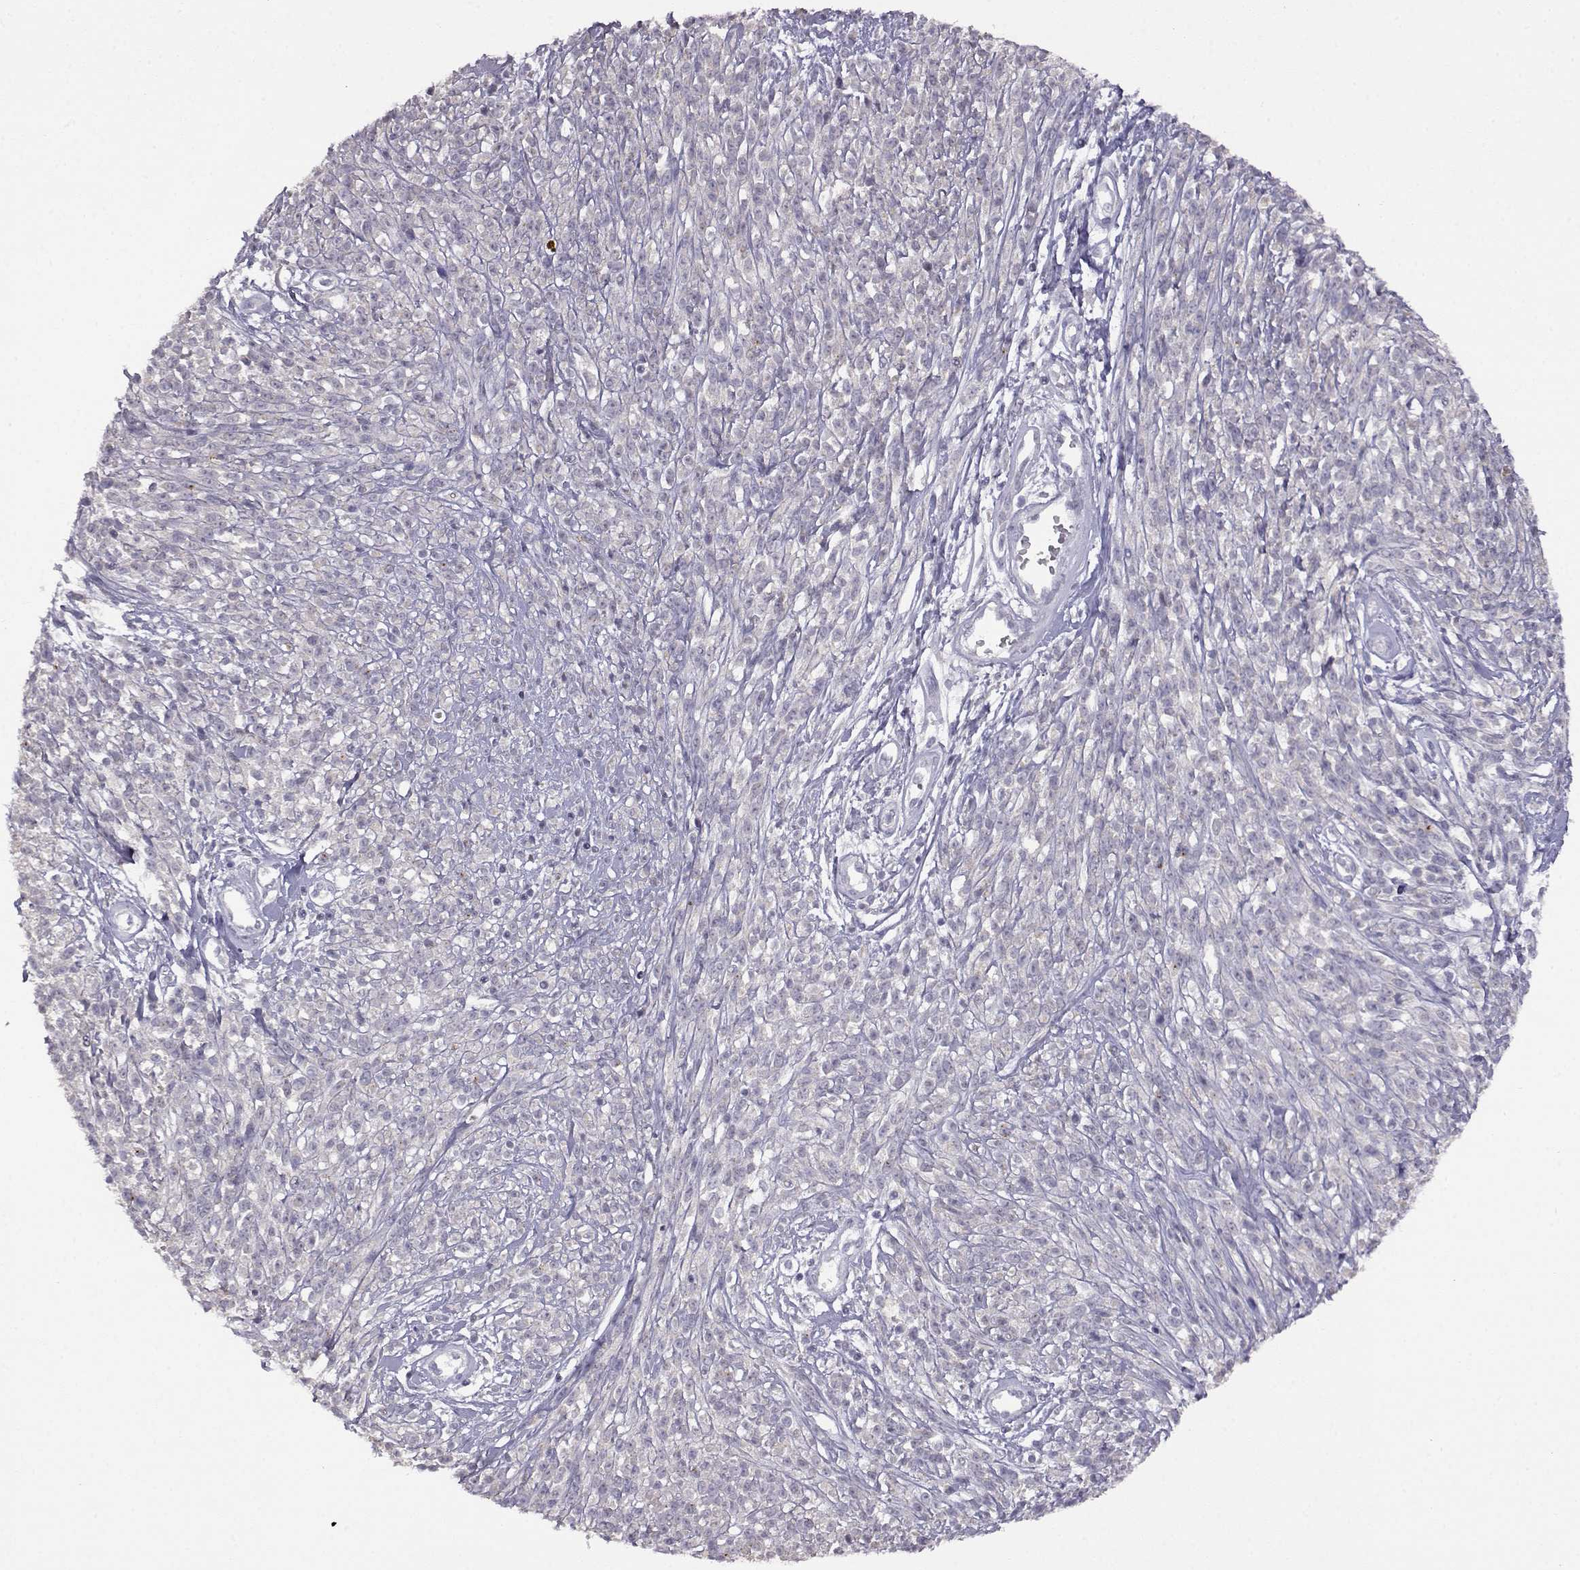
{"staining": {"intensity": "negative", "quantity": "none", "location": "none"}, "tissue": "melanoma", "cell_type": "Tumor cells", "image_type": "cancer", "snomed": [{"axis": "morphology", "description": "Malignant melanoma, NOS"}, {"axis": "topography", "description": "Skin"}, {"axis": "topography", "description": "Skin of trunk"}], "caption": "Human melanoma stained for a protein using immunohistochemistry (IHC) reveals no expression in tumor cells.", "gene": "VGF", "patient": {"sex": "male", "age": 74}}